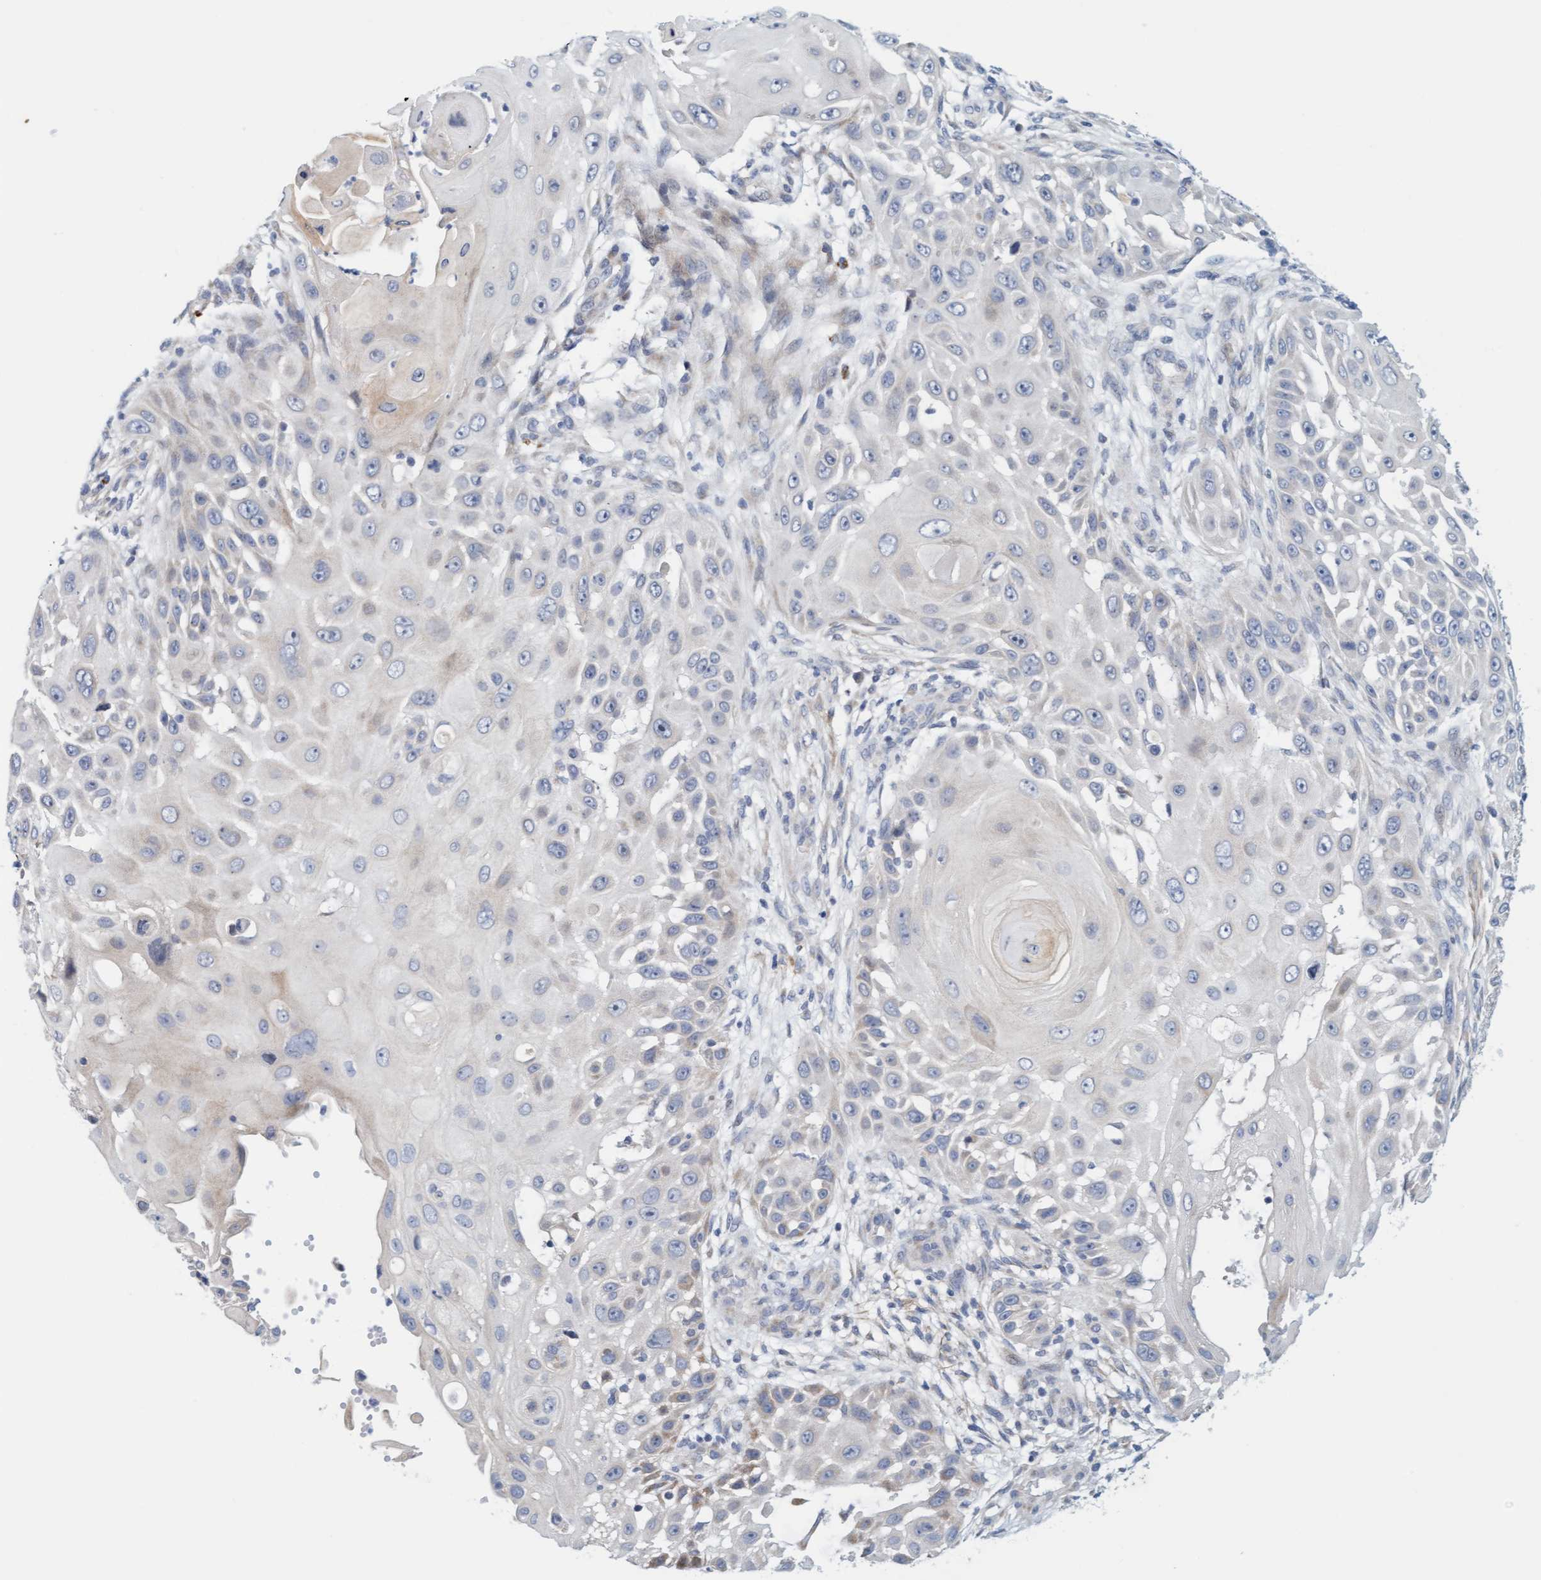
{"staining": {"intensity": "negative", "quantity": "none", "location": "none"}, "tissue": "skin cancer", "cell_type": "Tumor cells", "image_type": "cancer", "snomed": [{"axis": "morphology", "description": "Squamous cell carcinoma, NOS"}, {"axis": "topography", "description": "Skin"}], "caption": "Tumor cells are negative for brown protein staining in skin squamous cell carcinoma.", "gene": "ZC3H3", "patient": {"sex": "female", "age": 44}}